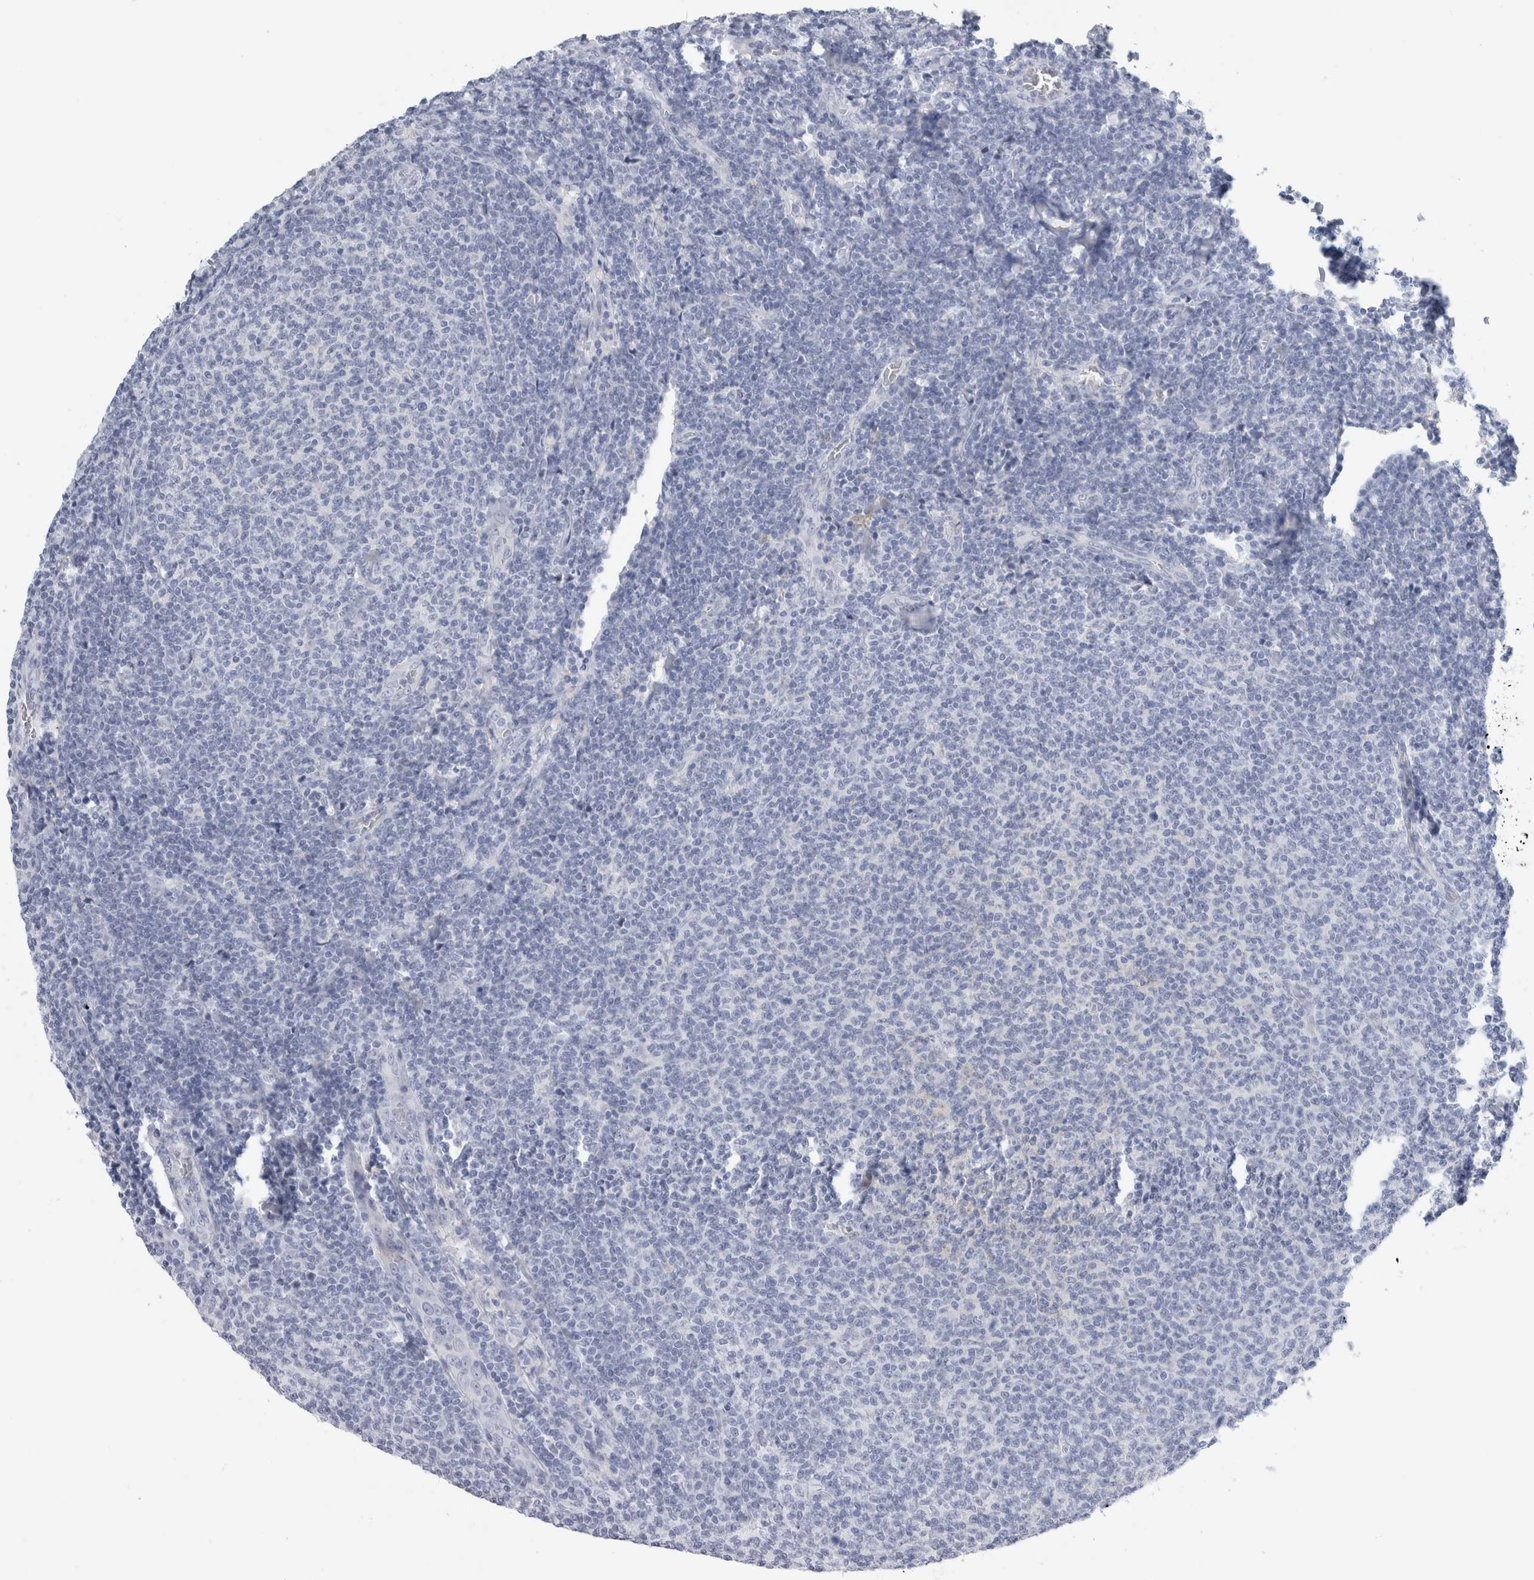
{"staining": {"intensity": "negative", "quantity": "none", "location": "none"}, "tissue": "lymphoma", "cell_type": "Tumor cells", "image_type": "cancer", "snomed": [{"axis": "morphology", "description": "Malignant lymphoma, non-Hodgkin's type, Low grade"}, {"axis": "topography", "description": "Lymph node"}], "caption": "High power microscopy photomicrograph of an immunohistochemistry histopathology image of lymphoma, revealing no significant staining in tumor cells. (Brightfield microscopy of DAB immunohistochemistry at high magnification).", "gene": "SLC20A2", "patient": {"sex": "male", "age": 66}}